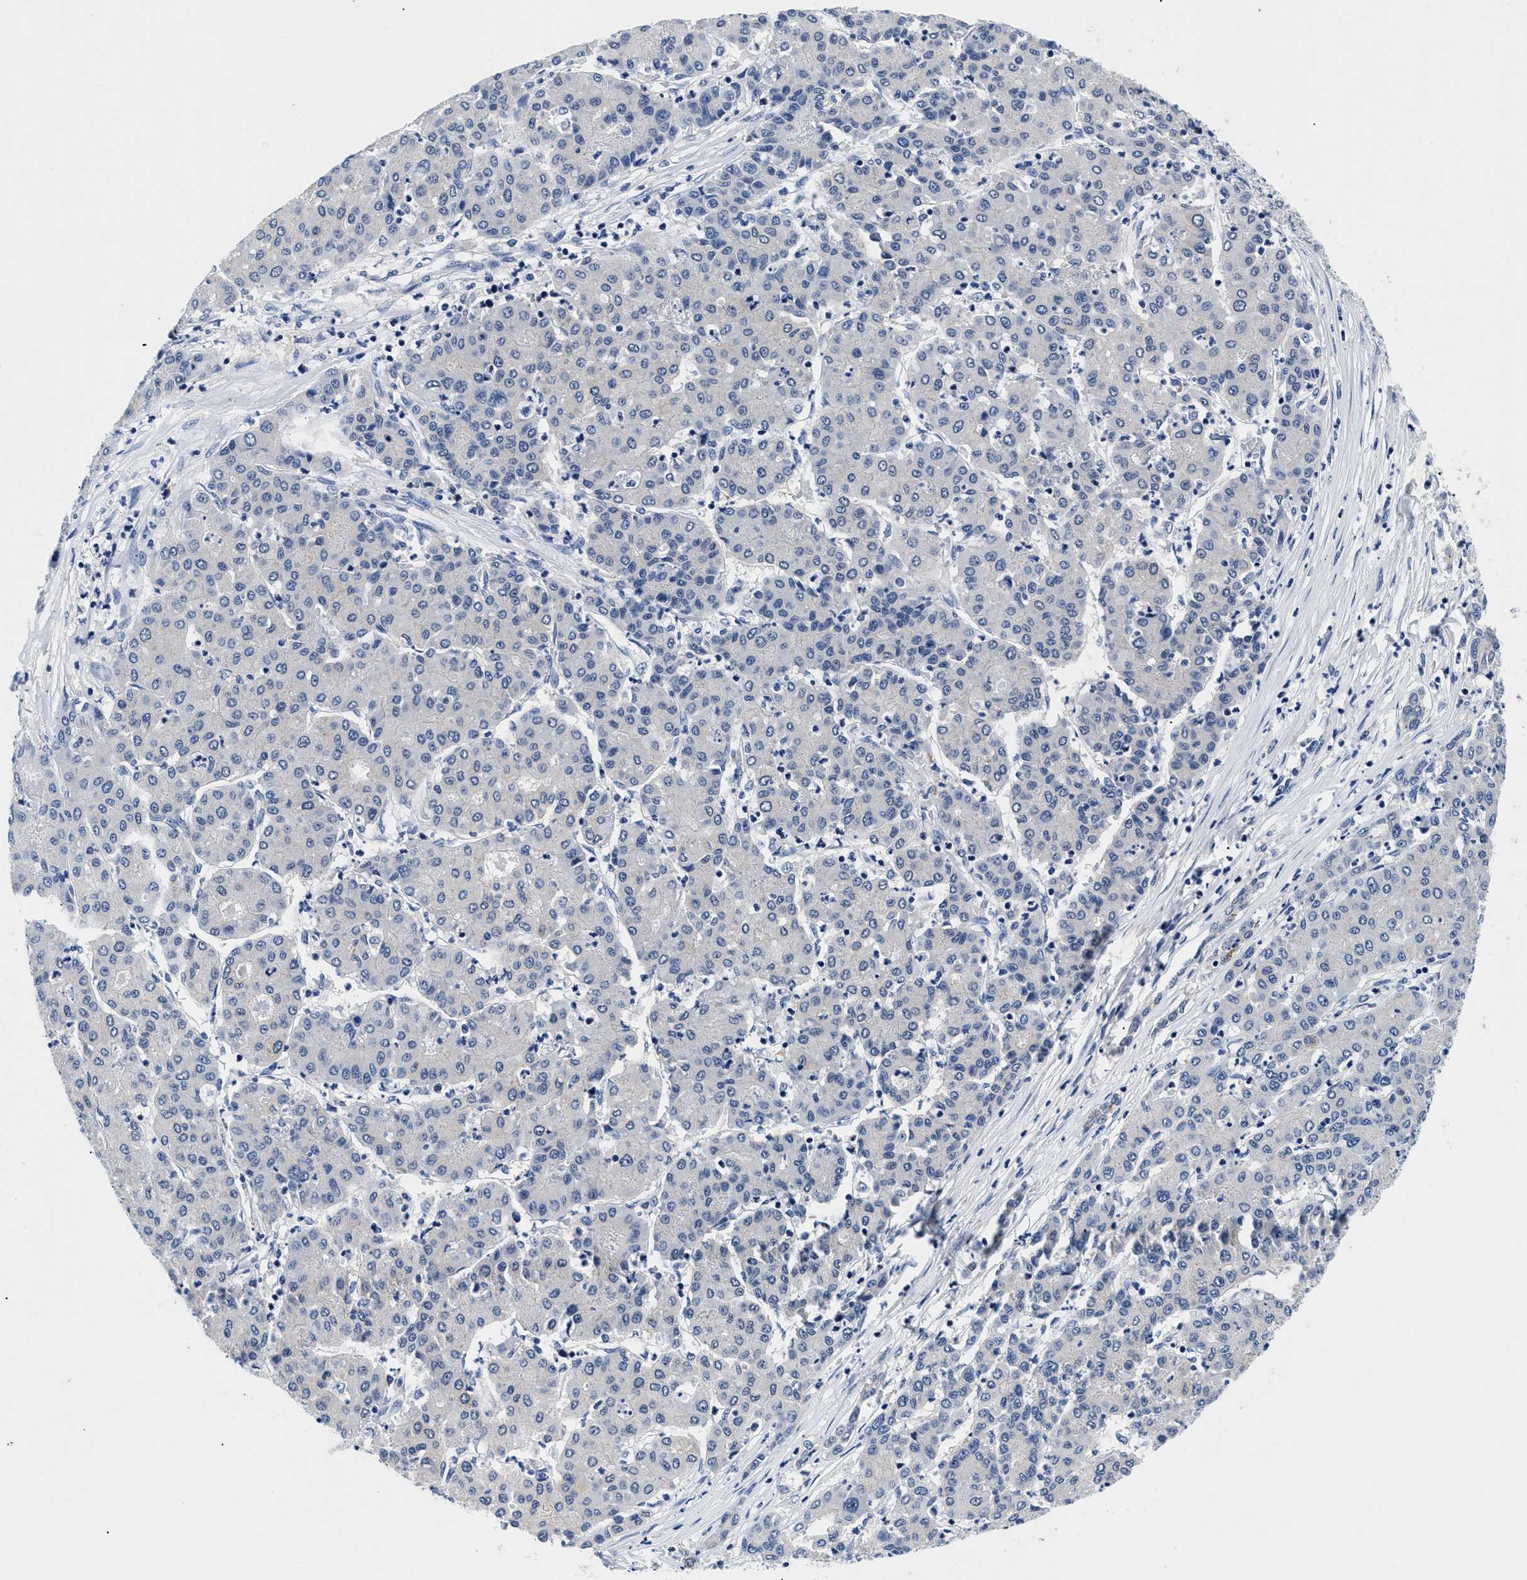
{"staining": {"intensity": "negative", "quantity": "none", "location": "none"}, "tissue": "liver cancer", "cell_type": "Tumor cells", "image_type": "cancer", "snomed": [{"axis": "morphology", "description": "Carcinoma, Hepatocellular, NOS"}, {"axis": "topography", "description": "Liver"}], "caption": "Photomicrograph shows no protein positivity in tumor cells of liver cancer tissue.", "gene": "MEA1", "patient": {"sex": "male", "age": 65}}